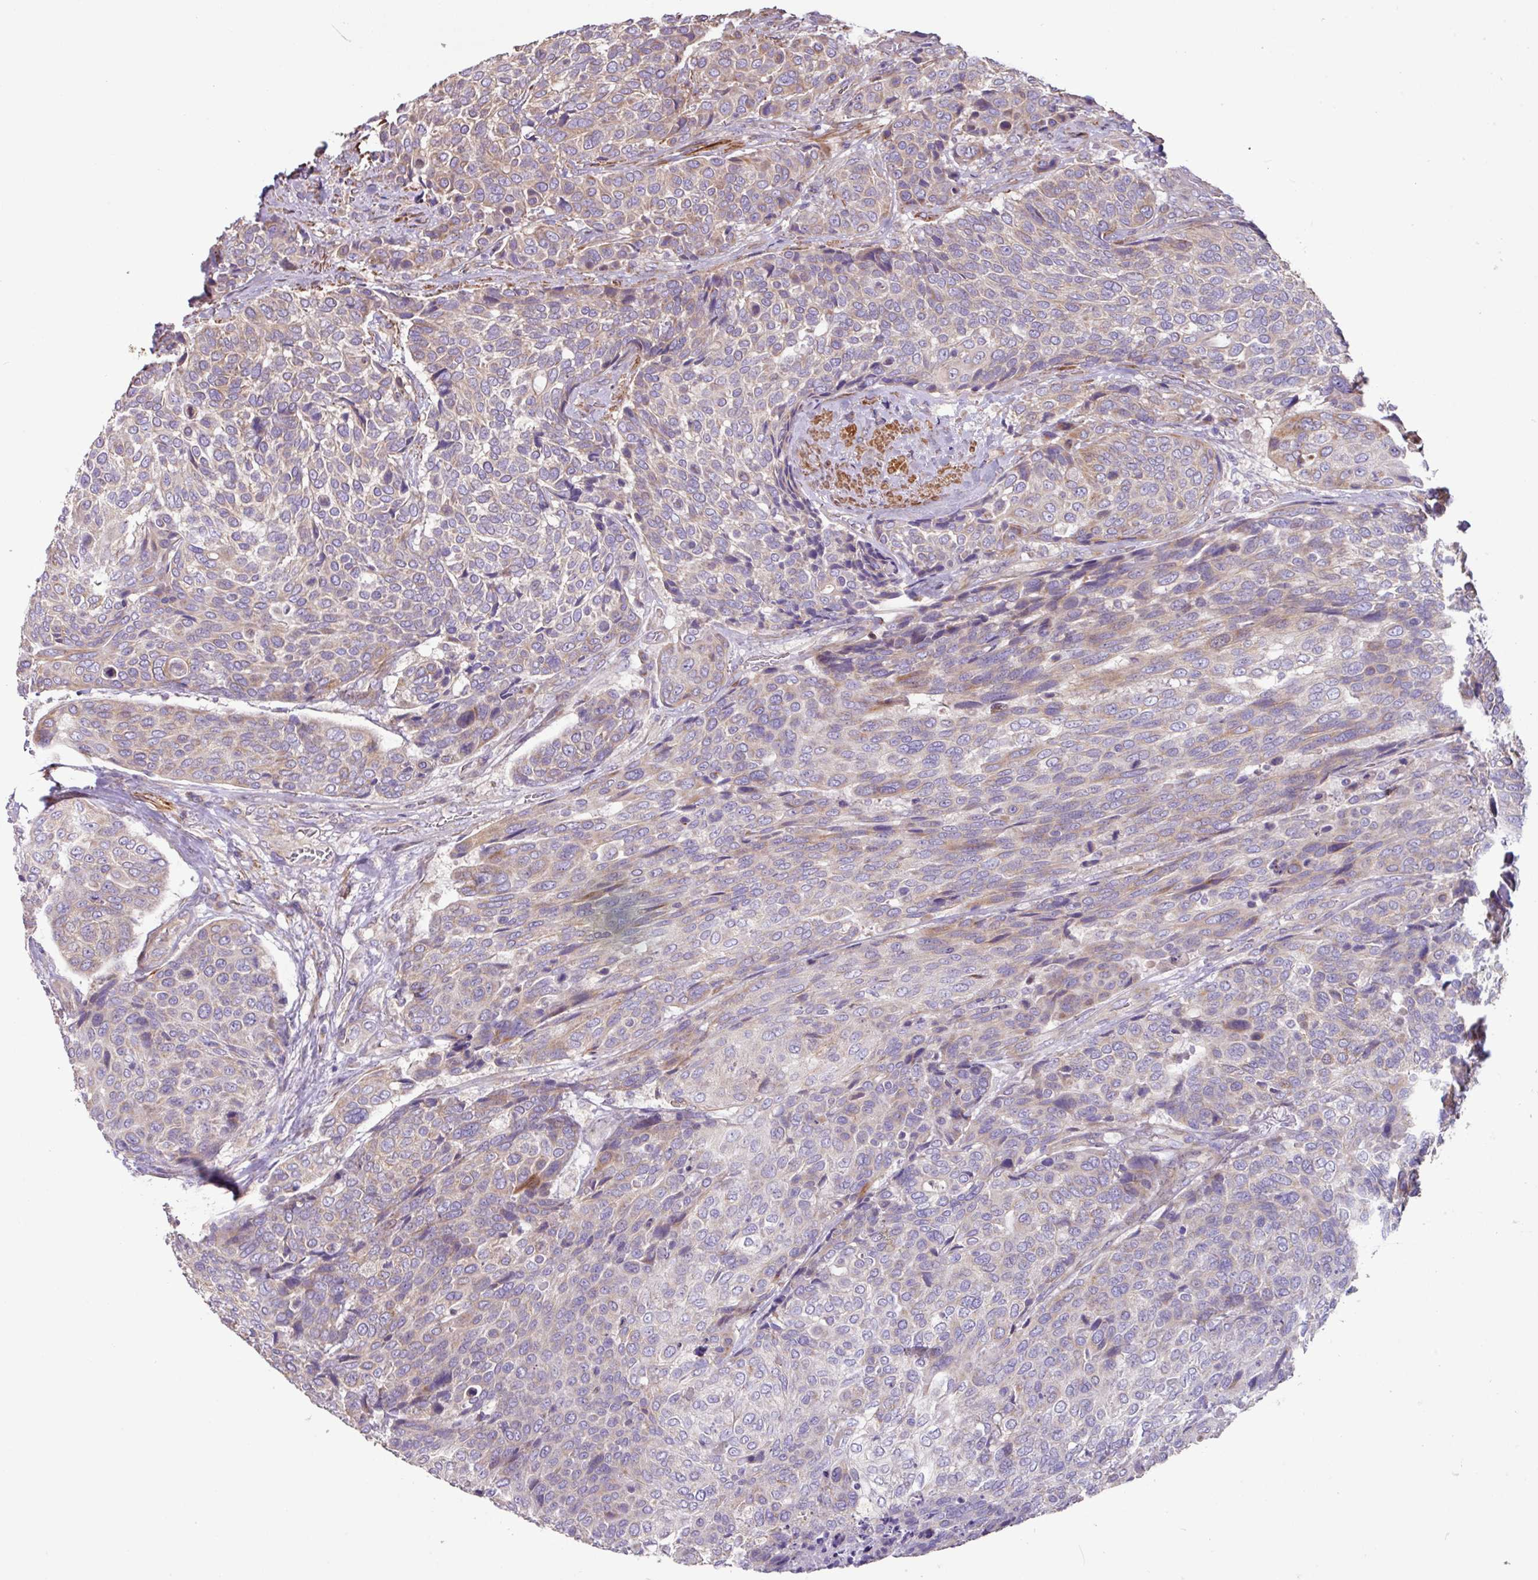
{"staining": {"intensity": "weak", "quantity": "25%-75%", "location": "cytoplasmic/membranous"}, "tissue": "urothelial cancer", "cell_type": "Tumor cells", "image_type": "cancer", "snomed": [{"axis": "morphology", "description": "Urothelial carcinoma, High grade"}, {"axis": "topography", "description": "Urinary bladder"}], "caption": "IHC (DAB (3,3'-diaminobenzidine)) staining of human urothelial cancer reveals weak cytoplasmic/membranous protein expression in about 25%-75% of tumor cells.", "gene": "MRRF", "patient": {"sex": "female", "age": 70}}